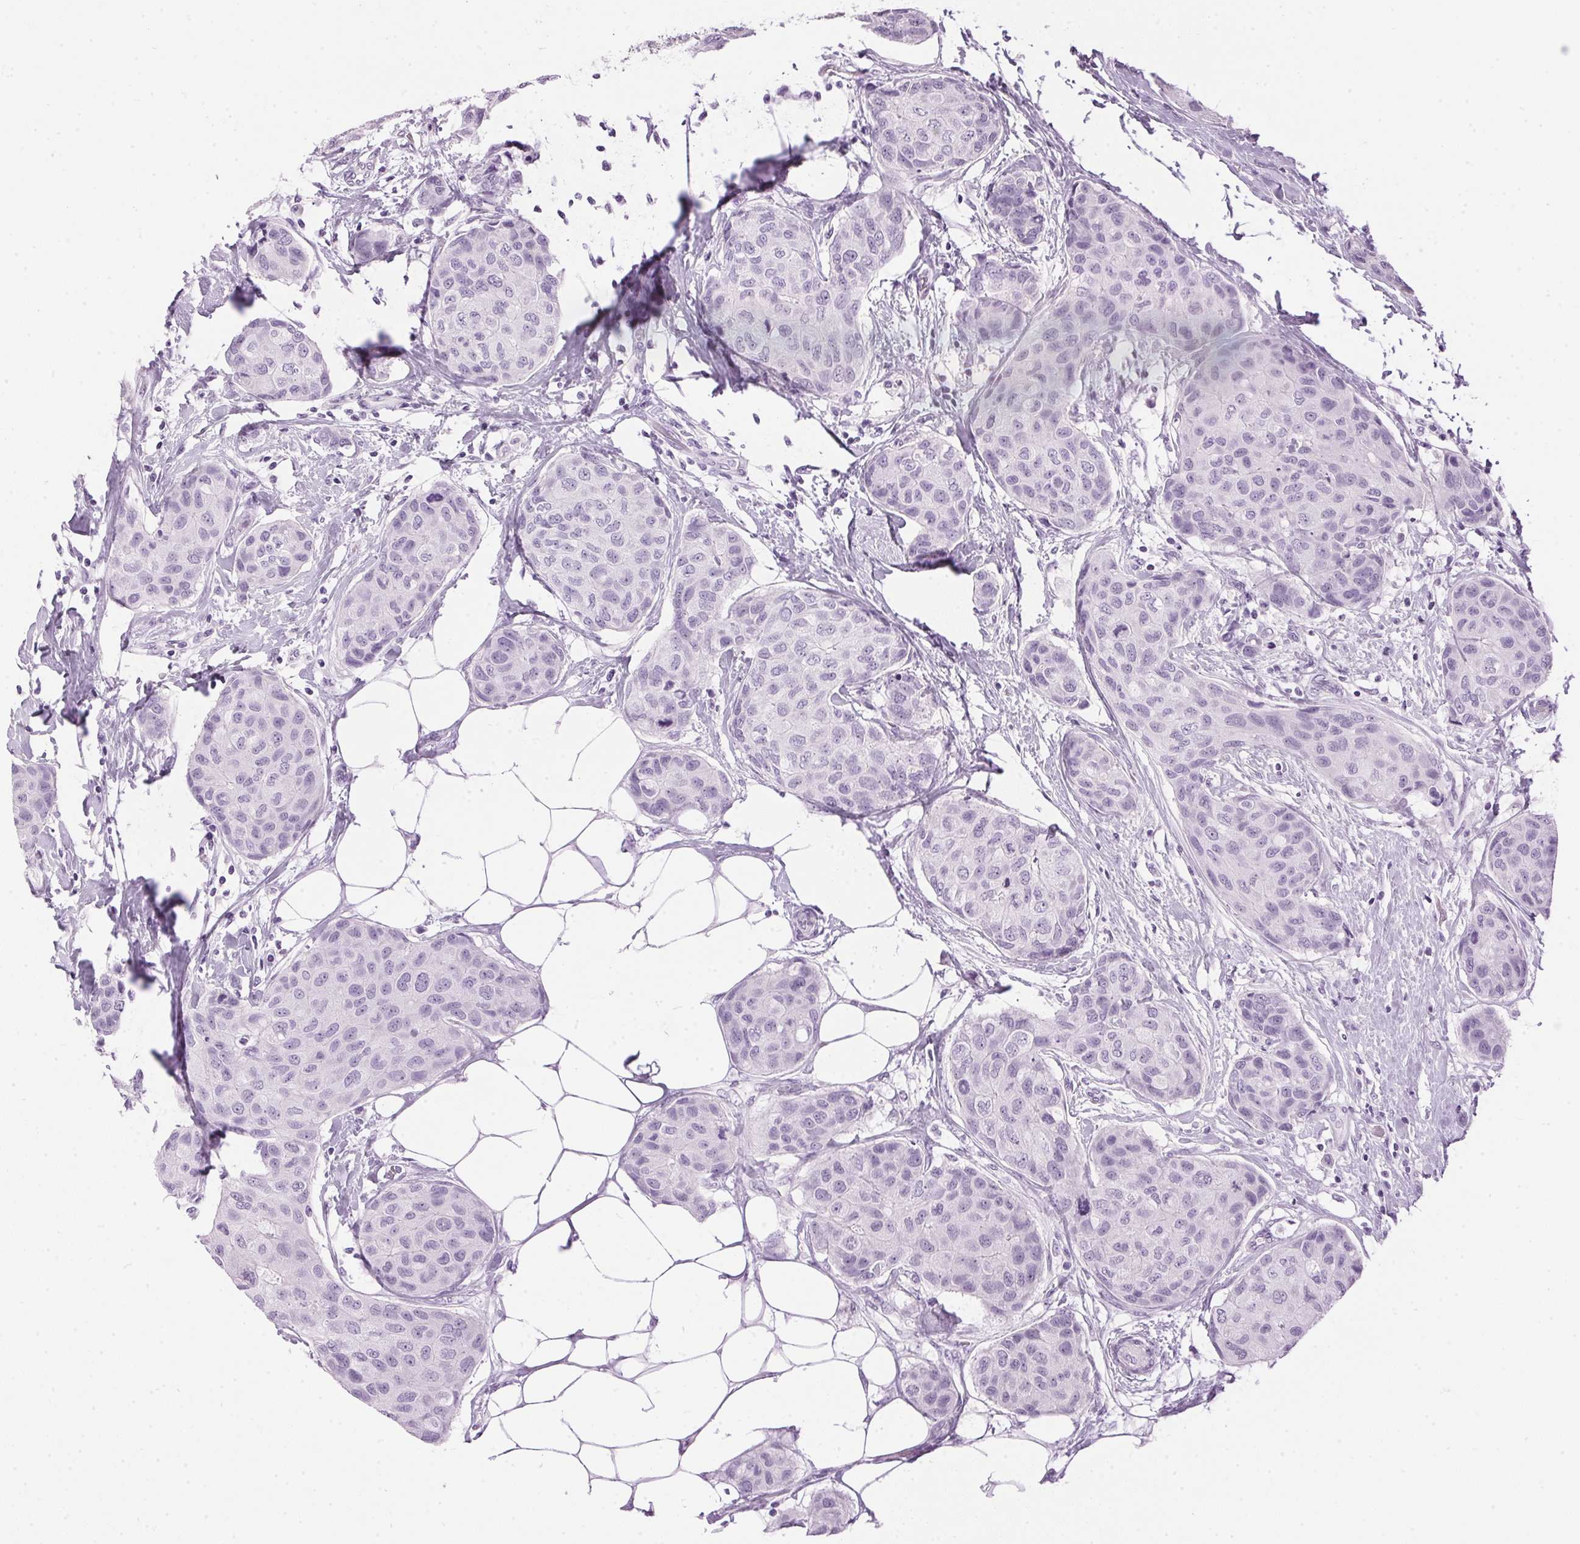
{"staining": {"intensity": "negative", "quantity": "none", "location": "none"}, "tissue": "breast cancer", "cell_type": "Tumor cells", "image_type": "cancer", "snomed": [{"axis": "morphology", "description": "Duct carcinoma"}, {"axis": "topography", "description": "Breast"}], "caption": "Photomicrograph shows no significant protein staining in tumor cells of intraductal carcinoma (breast).", "gene": "SP7", "patient": {"sex": "female", "age": 80}}